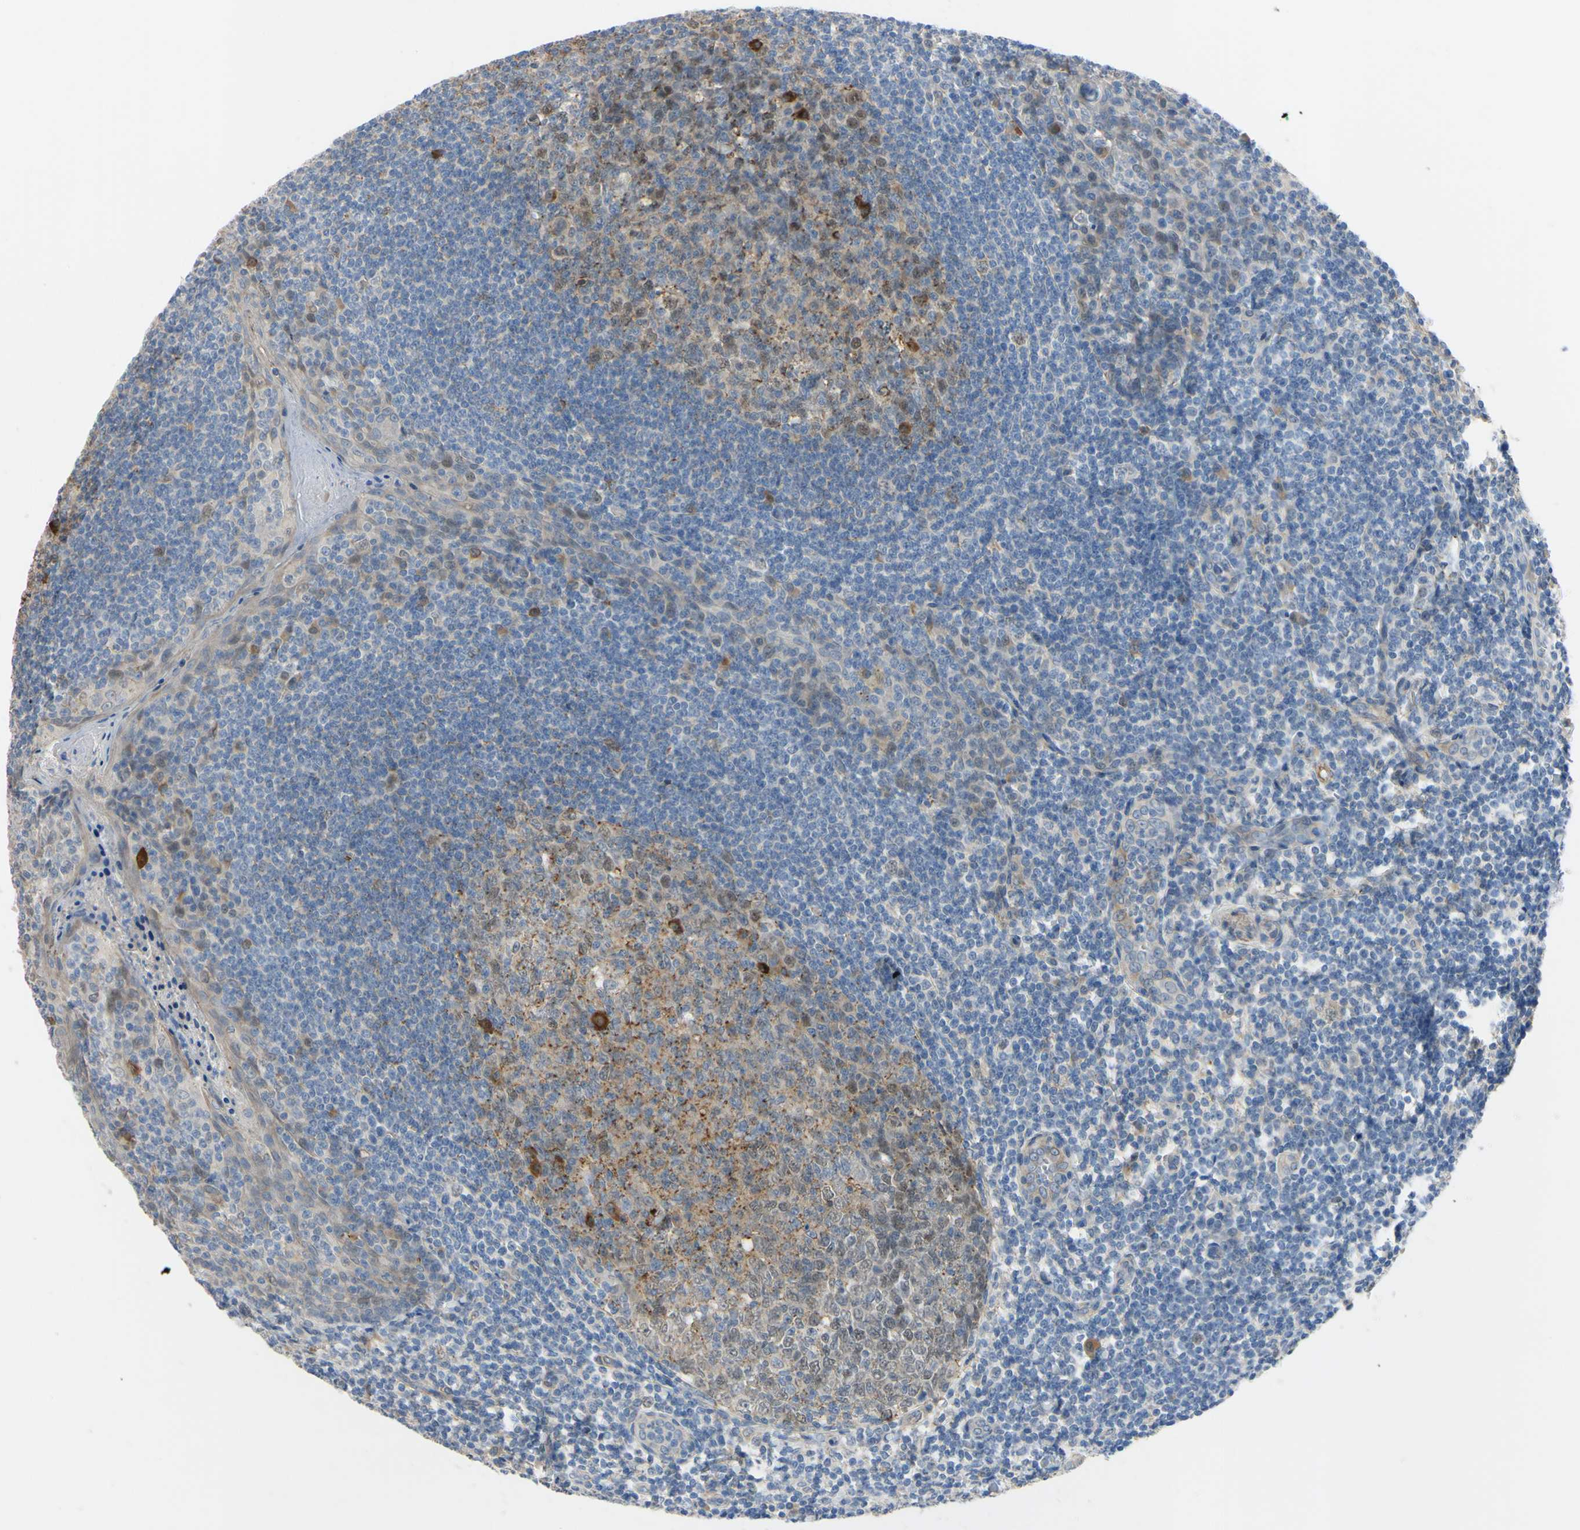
{"staining": {"intensity": "moderate", "quantity": ">75%", "location": "cytoplasmic/membranous"}, "tissue": "tonsil", "cell_type": "Germinal center cells", "image_type": "normal", "snomed": [{"axis": "morphology", "description": "Normal tissue, NOS"}, {"axis": "topography", "description": "Tonsil"}], "caption": "Protein expression analysis of unremarkable human tonsil reveals moderate cytoplasmic/membranous expression in approximately >75% of germinal center cells. The staining is performed using DAB brown chromogen to label protein expression. The nuclei are counter-stained blue using hematoxylin.", "gene": "LHX9", "patient": {"sex": "male", "age": 31}}